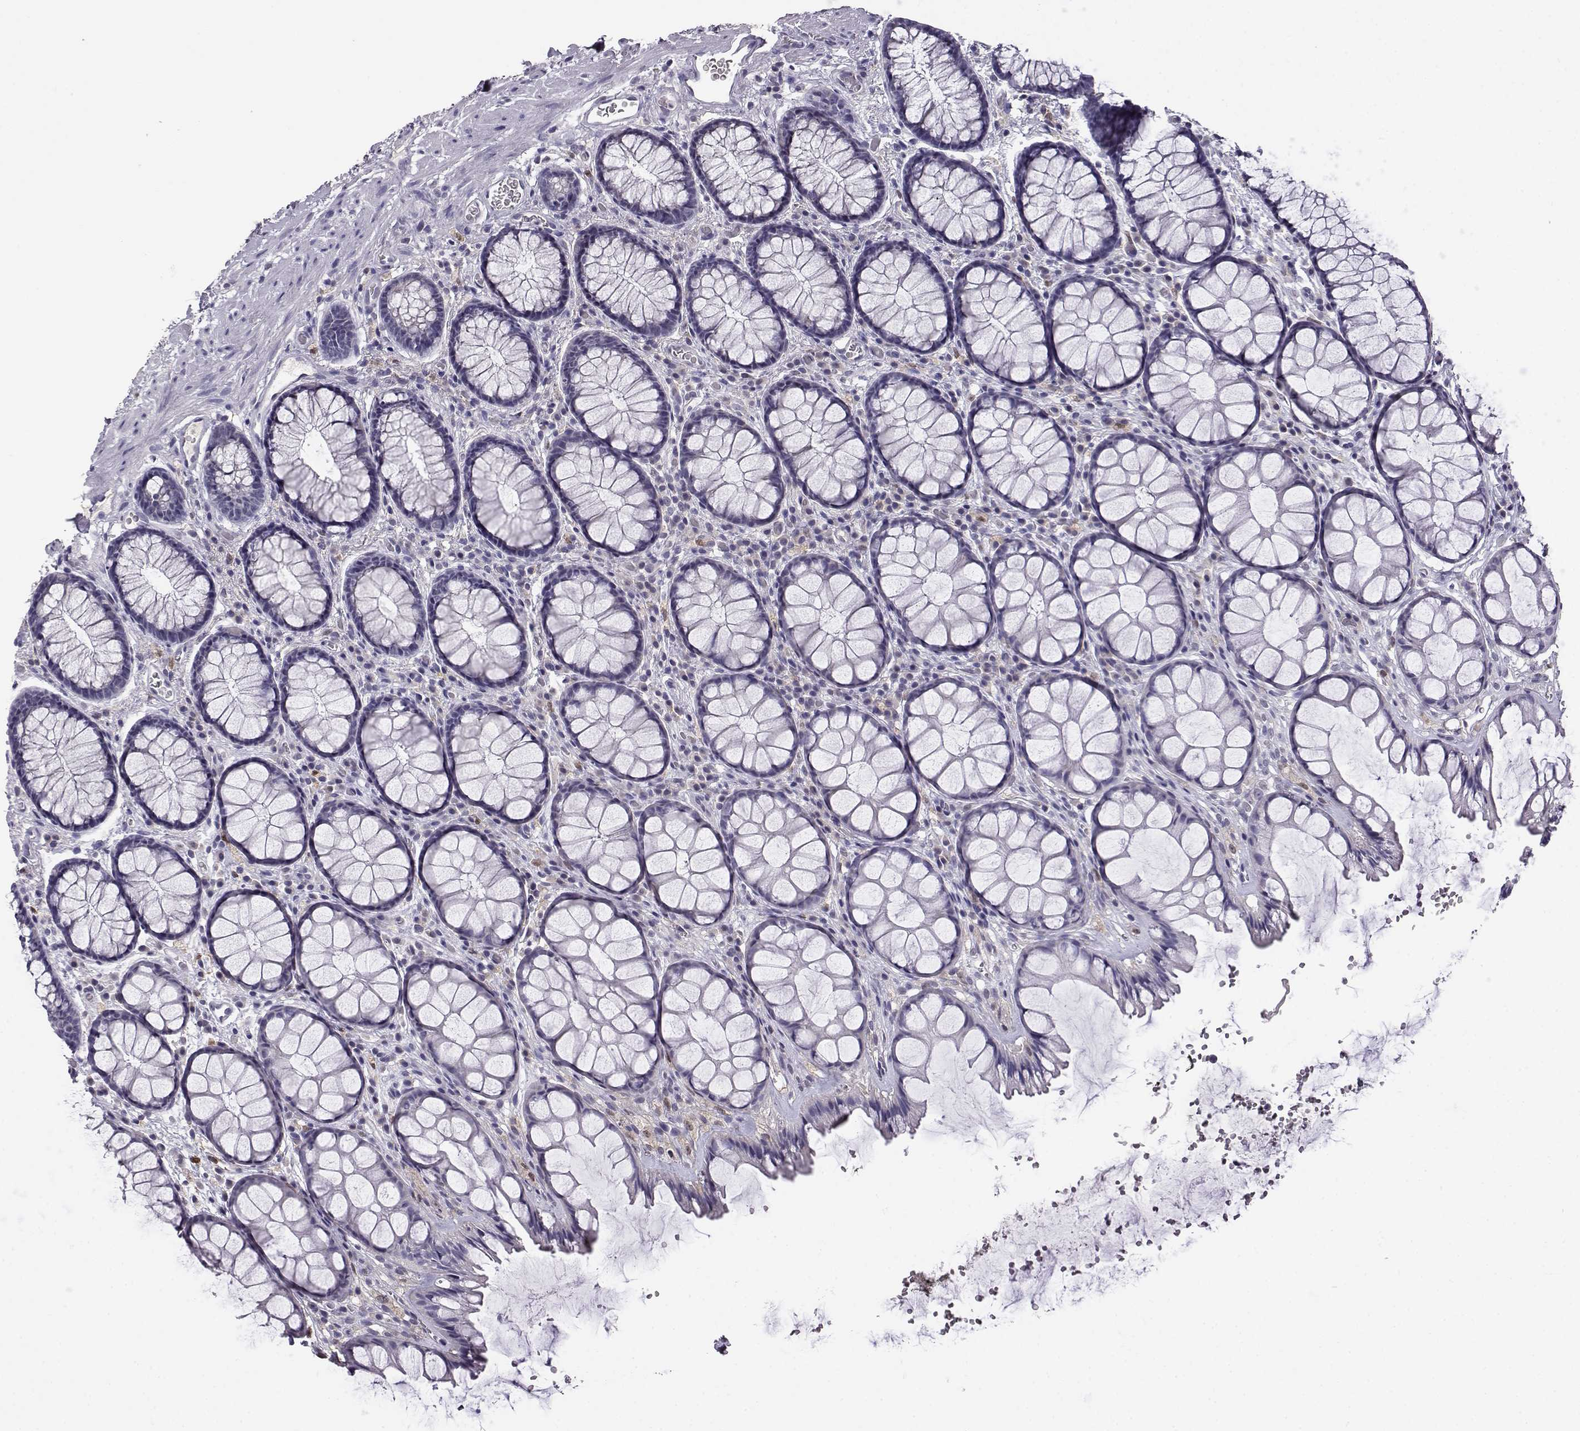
{"staining": {"intensity": "negative", "quantity": "none", "location": "none"}, "tissue": "rectum", "cell_type": "Glandular cells", "image_type": "normal", "snomed": [{"axis": "morphology", "description": "Normal tissue, NOS"}, {"axis": "topography", "description": "Rectum"}], "caption": "Immunohistochemistry of normal human rectum demonstrates no staining in glandular cells. (DAB immunohistochemistry (IHC) visualized using brightfield microscopy, high magnification).", "gene": "AKR1B1", "patient": {"sex": "female", "age": 62}}